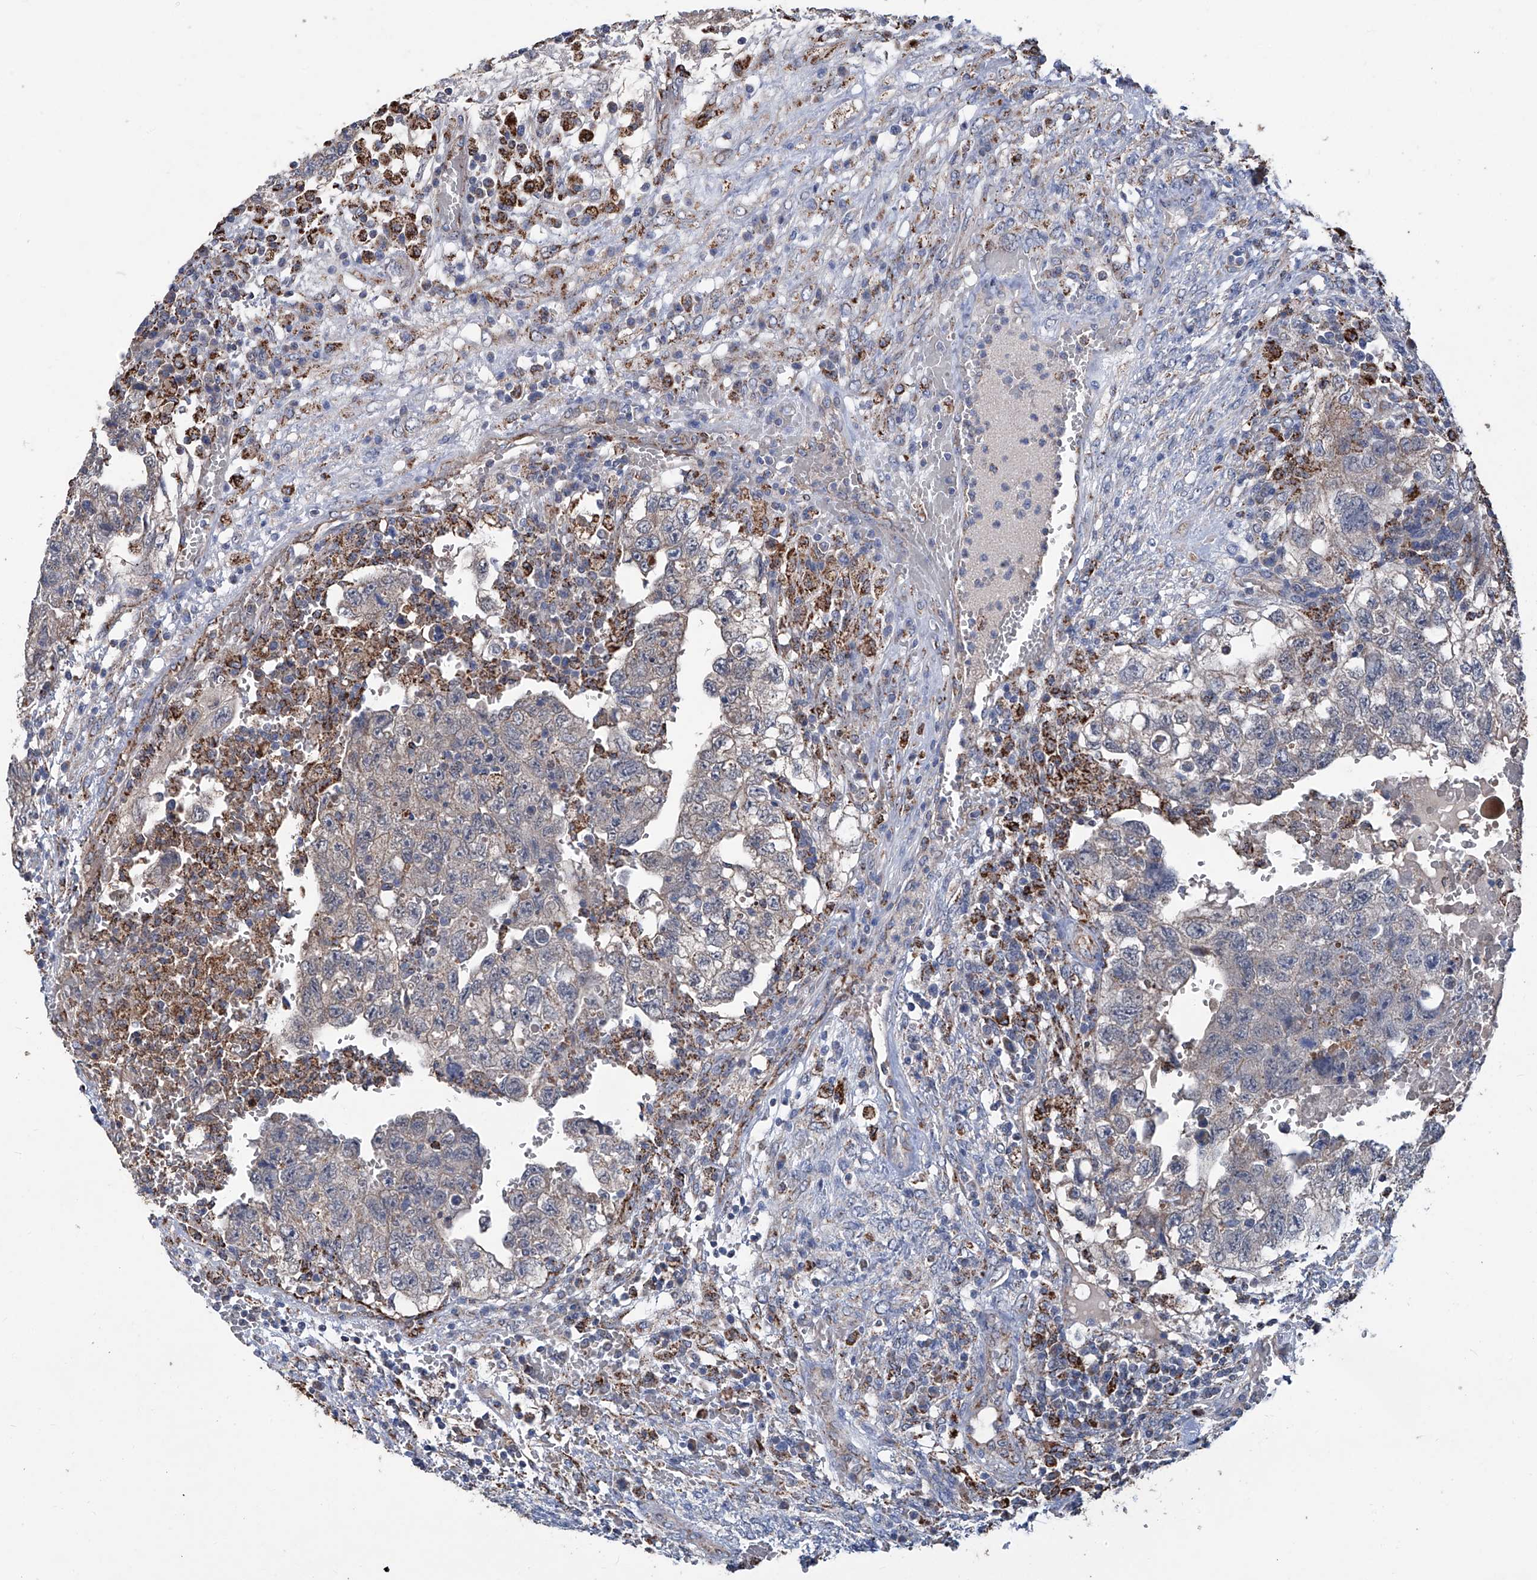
{"staining": {"intensity": "weak", "quantity": "25%-75%", "location": "cytoplasmic/membranous"}, "tissue": "testis cancer", "cell_type": "Tumor cells", "image_type": "cancer", "snomed": [{"axis": "morphology", "description": "Carcinoma, Embryonal, NOS"}, {"axis": "topography", "description": "Testis"}], "caption": "Brown immunohistochemical staining in human embryonal carcinoma (testis) displays weak cytoplasmic/membranous positivity in about 25%-75% of tumor cells.", "gene": "NHS", "patient": {"sex": "male", "age": 36}}